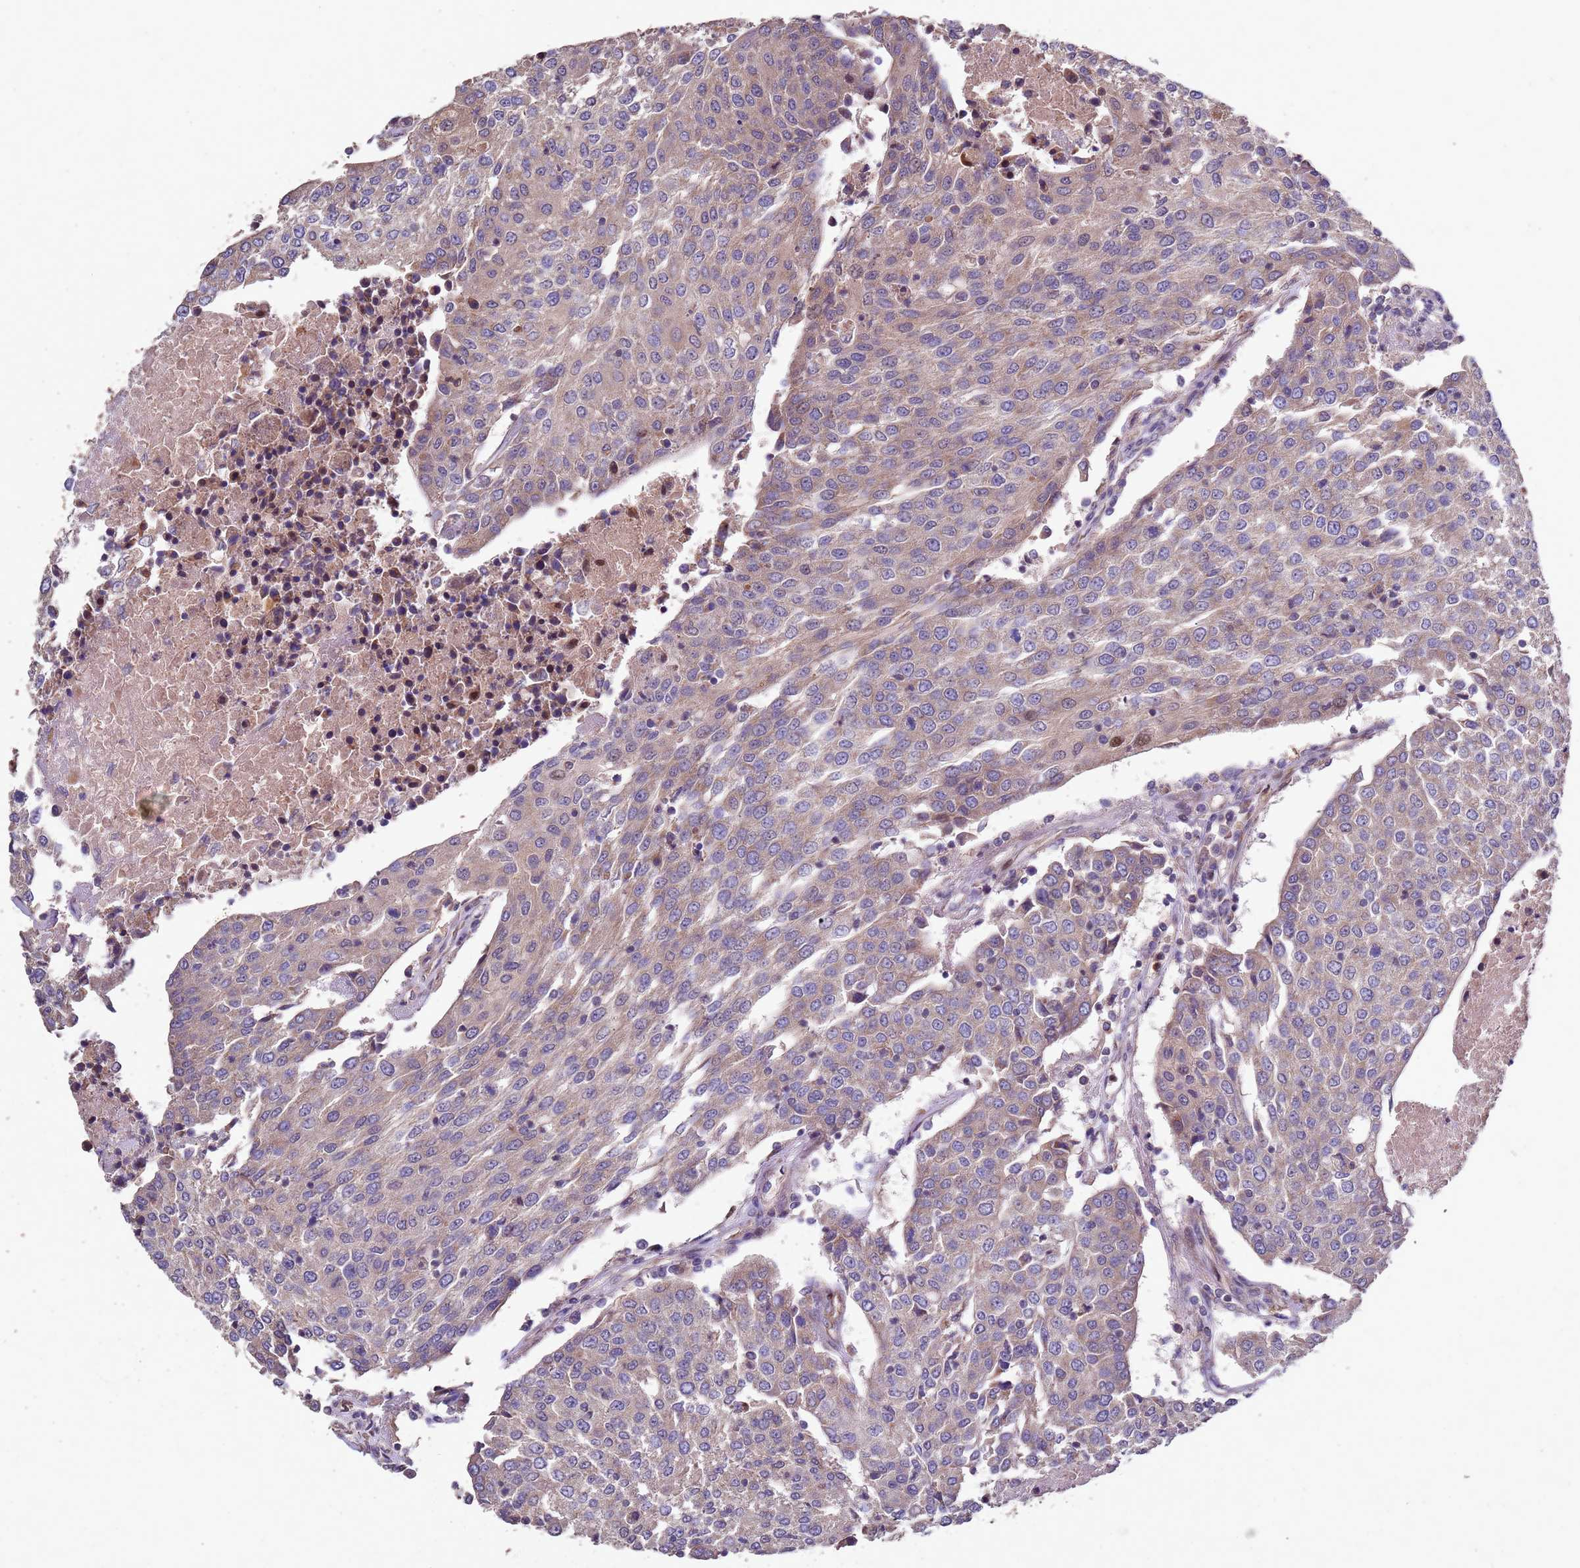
{"staining": {"intensity": "weak", "quantity": ">75%", "location": "cytoplasmic/membranous"}, "tissue": "urothelial cancer", "cell_type": "Tumor cells", "image_type": "cancer", "snomed": [{"axis": "morphology", "description": "Urothelial carcinoma, High grade"}, {"axis": "topography", "description": "Urinary bladder"}], "caption": "Protein staining of urothelial cancer tissue shows weak cytoplasmic/membranous positivity in approximately >75% of tumor cells.", "gene": "RSPRY1", "patient": {"sex": "female", "age": 85}}